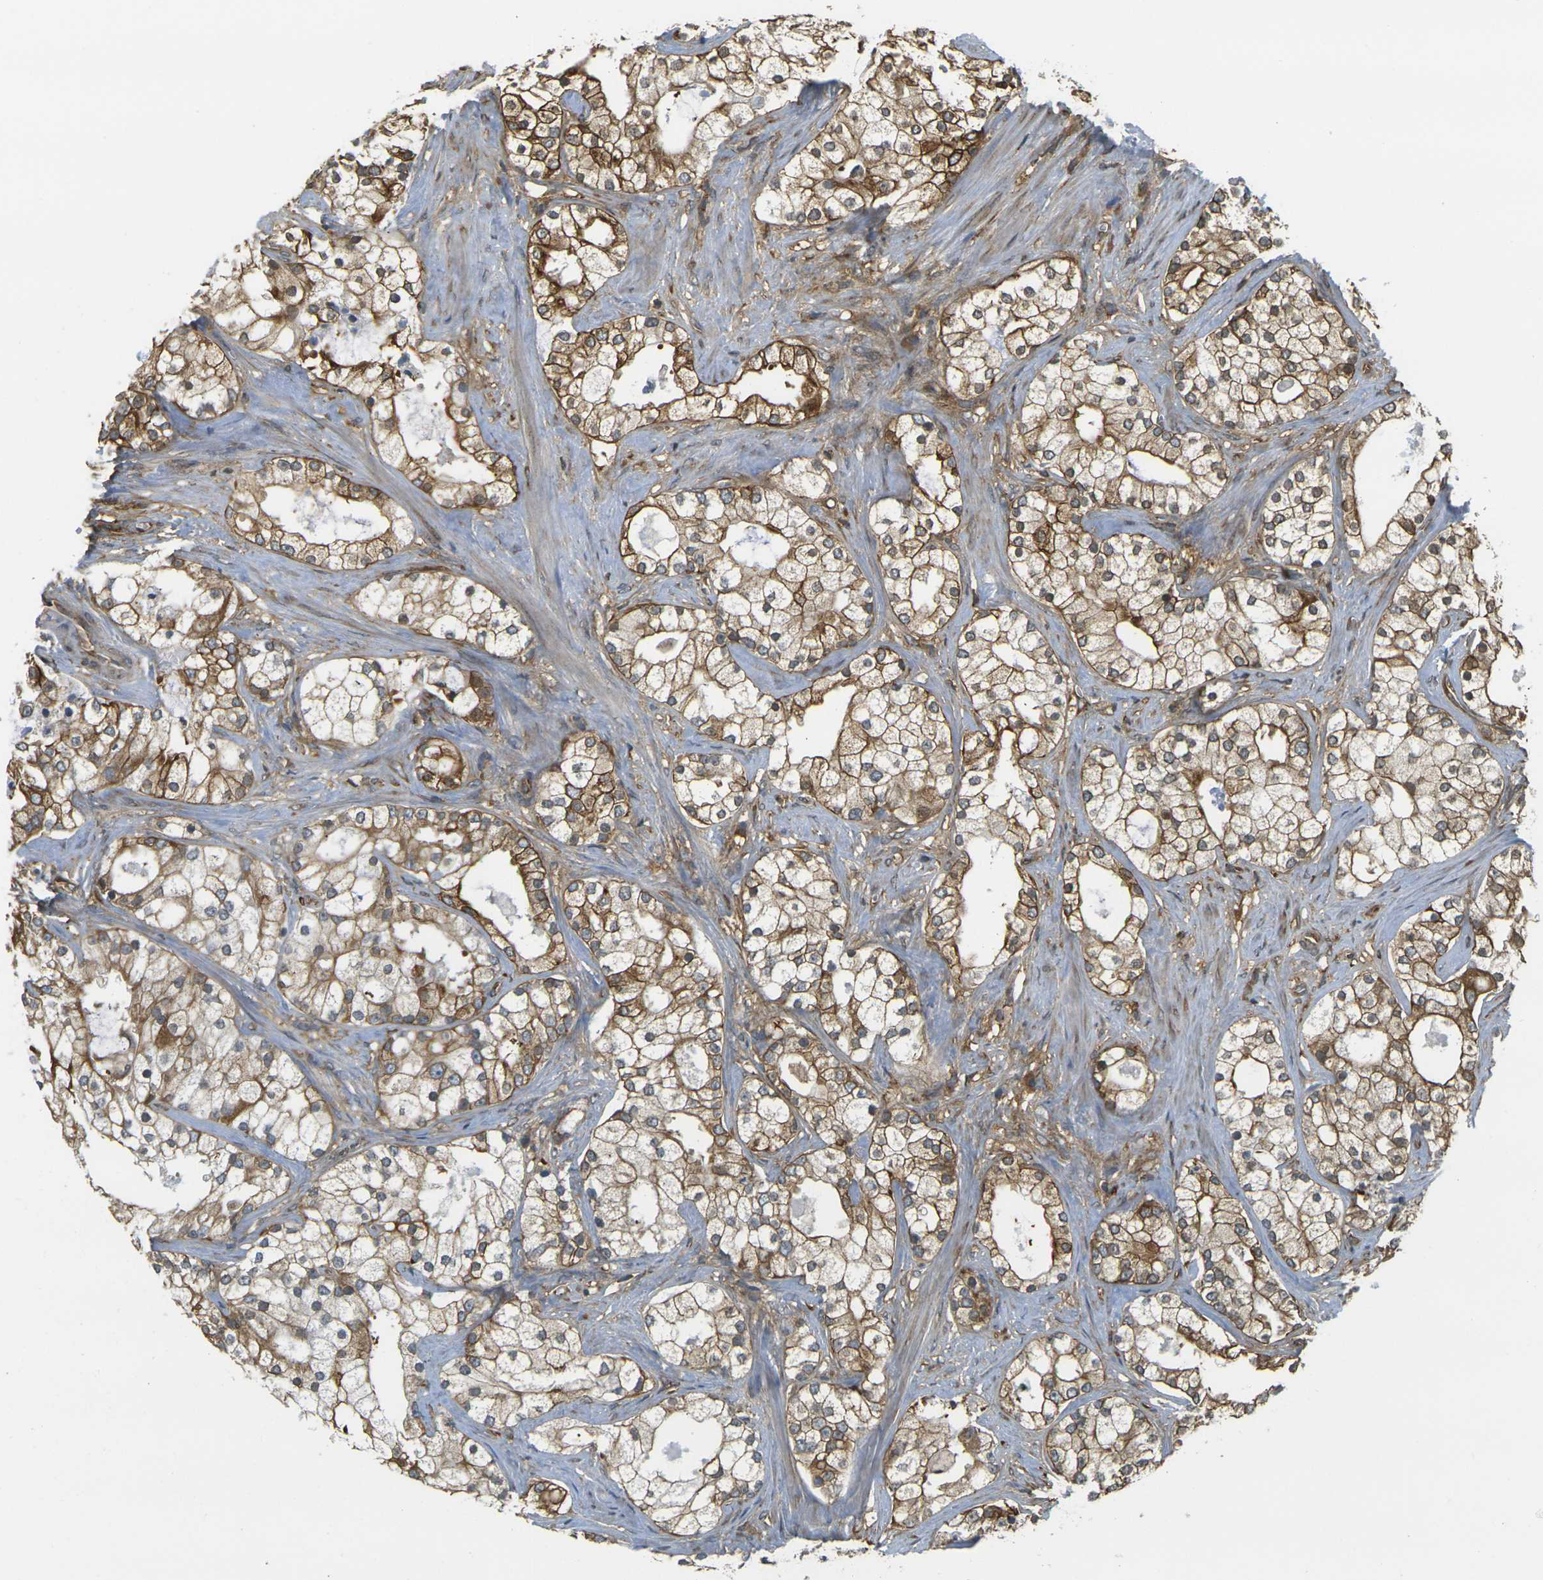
{"staining": {"intensity": "strong", "quantity": ">75%", "location": "cytoplasmic/membranous"}, "tissue": "prostate cancer", "cell_type": "Tumor cells", "image_type": "cancer", "snomed": [{"axis": "morphology", "description": "Adenocarcinoma, Low grade"}, {"axis": "topography", "description": "Prostate"}], "caption": "Immunohistochemistry (IHC) (DAB) staining of low-grade adenocarcinoma (prostate) reveals strong cytoplasmic/membranous protein staining in approximately >75% of tumor cells.", "gene": "CAST", "patient": {"sex": "male", "age": 58}}